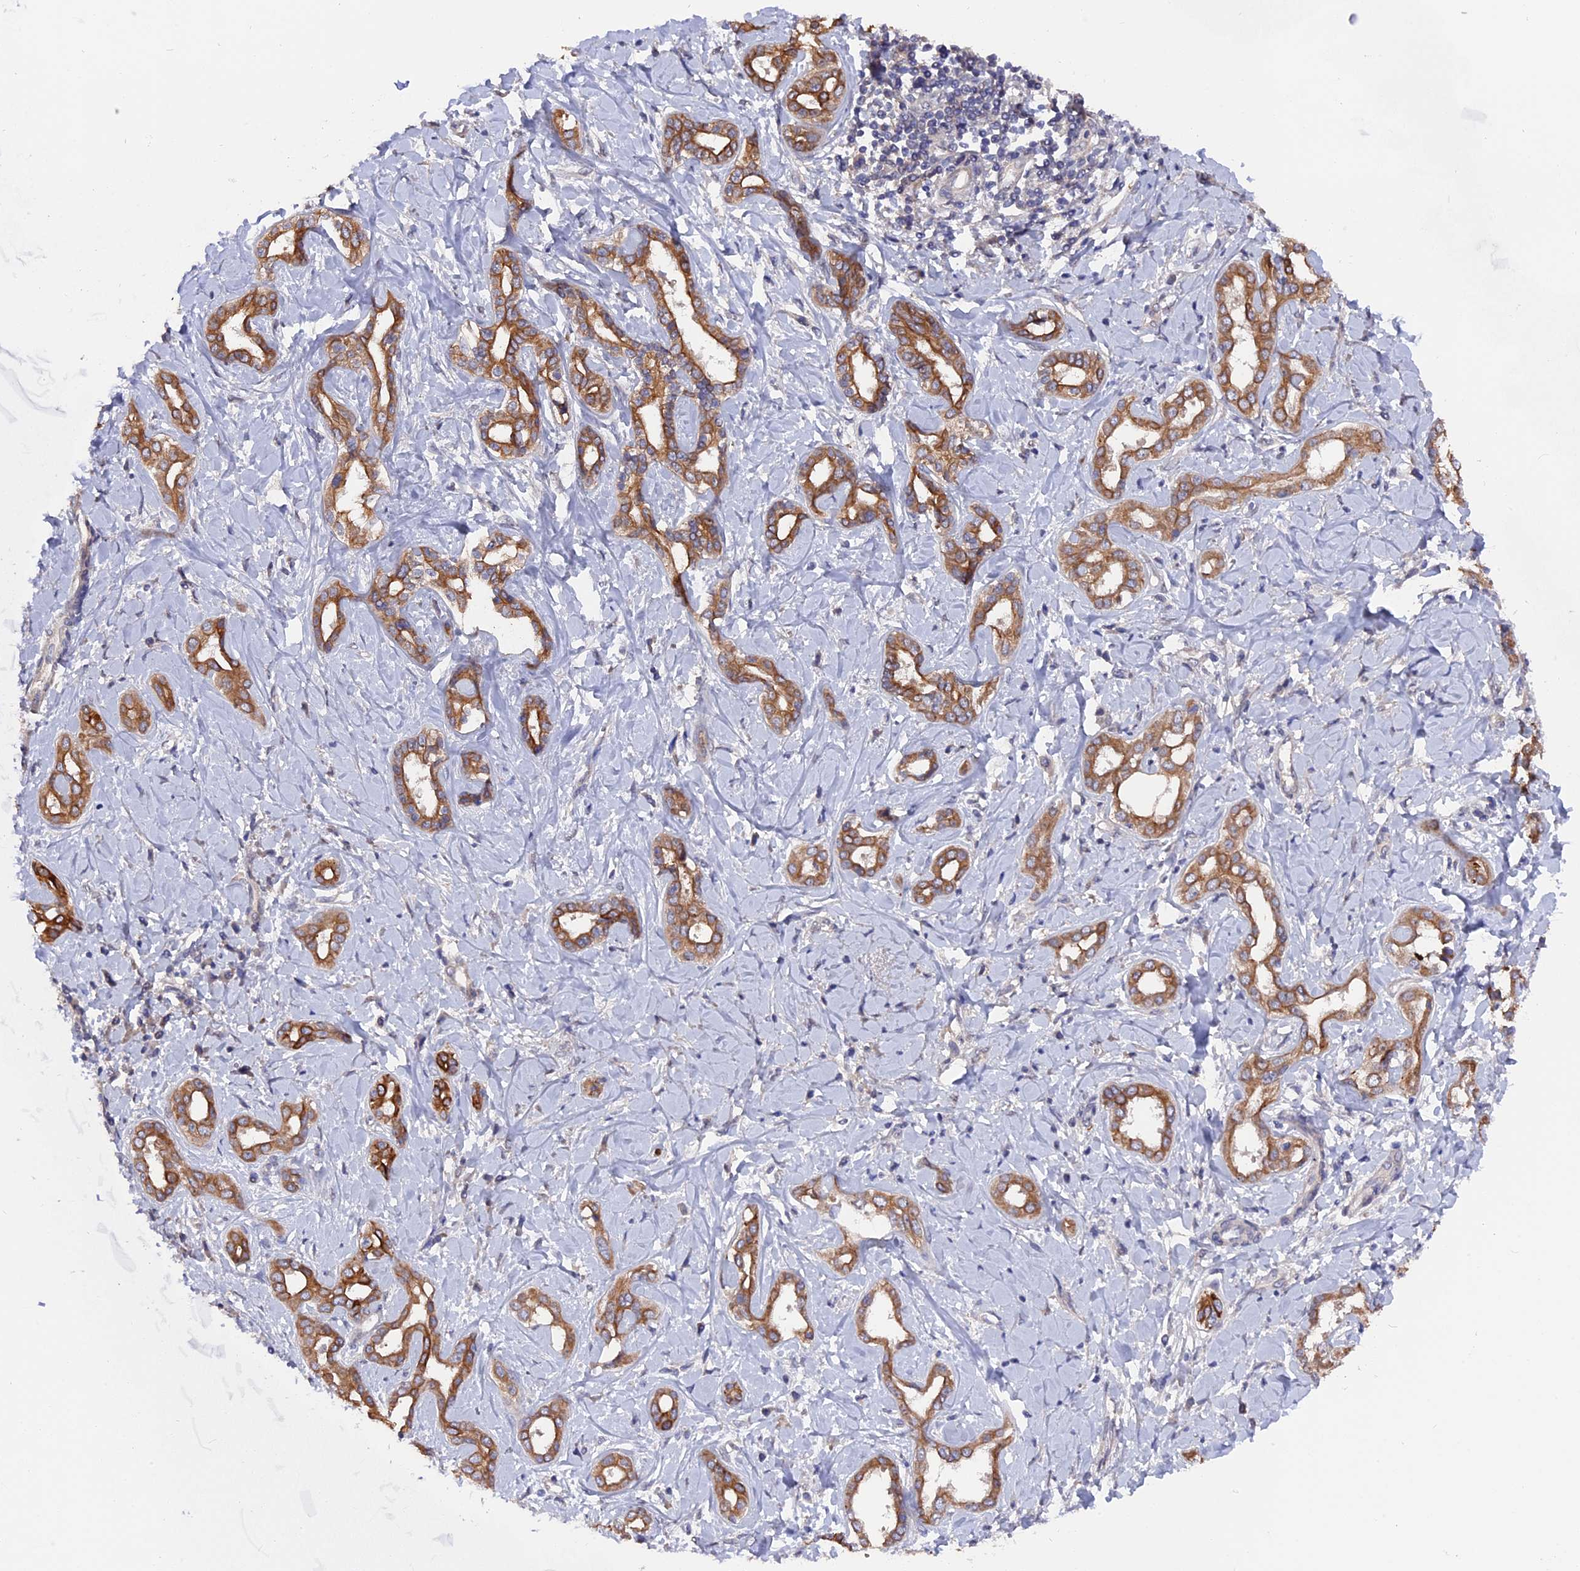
{"staining": {"intensity": "moderate", "quantity": ">75%", "location": "cytoplasmic/membranous"}, "tissue": "liver cancer", "cell_type": "Tumor cells", "image_type": "cancer", "snomed": [{"axis": "morphology", "description": "Cholangiocarcinoma"}, {"axis": "topography", "description": "Liver"}], "caption": "Protein expression analysis of liver cholangiocarcinoma demonstrates moderate cytoplasmic/membranous expression in about >75% of tumor cells.", "gene": "ZCCHC2", "patient": {"sex": "female", "age": 77}}